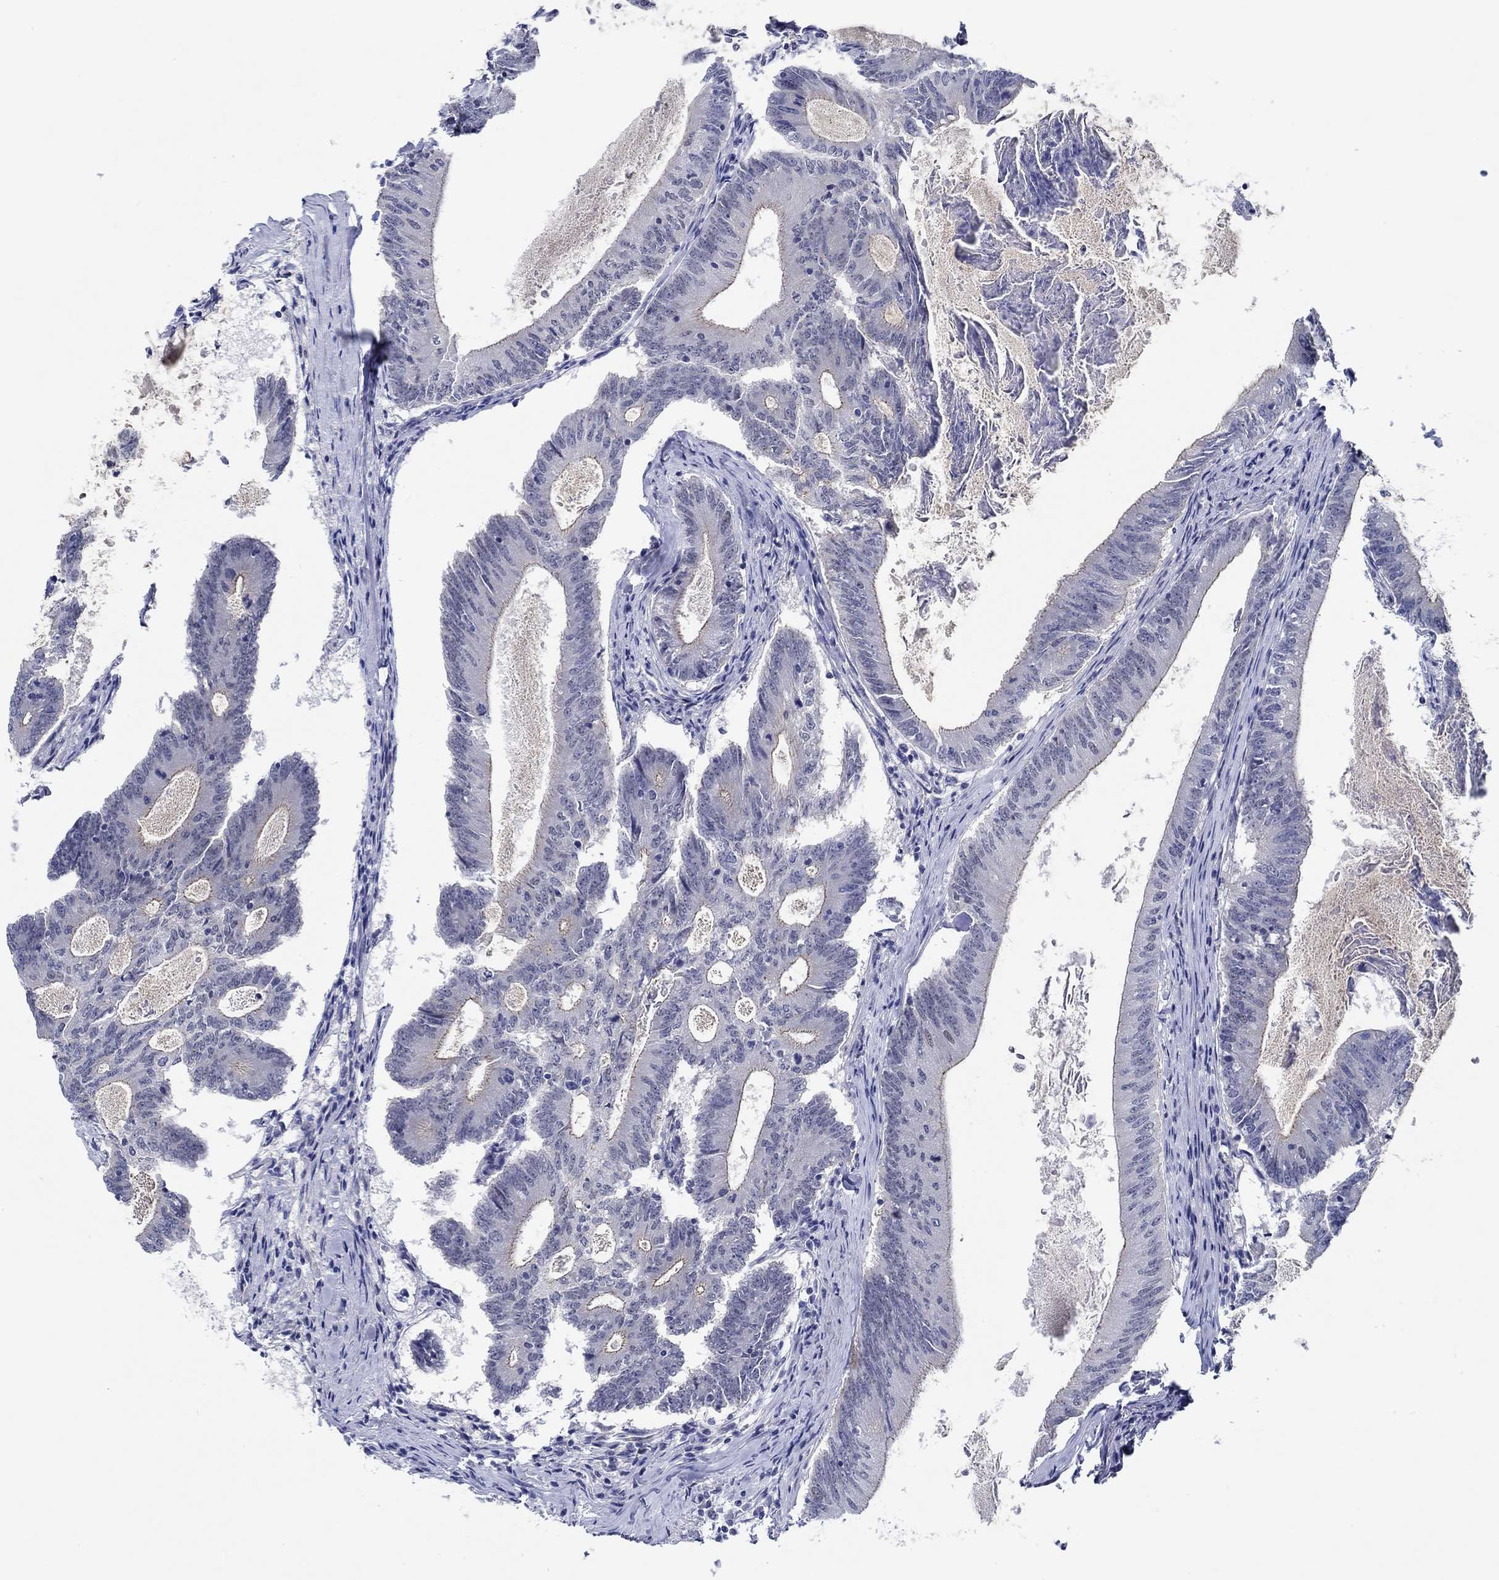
{"staining": {"intensity": "negative", "quantity": "none", "location": "none"}, "tissue": "colorectal cancer", "cell_type": "Tumor cells", "image_type": "cancer", "snomed": [{"axis": "morphology", "description": "Adenocarcinoma, NOS"}, {"axis": "topography", "description": "Colon"}], "caption": "Immunohistochemistry (IHC) image of neoplastic tissue: colorectal adenocarcinoma stained with DAB shows no significant protein expression in tumor cells.", "gene": "SLC34A1", "patient": {"sex": "female", "age": 70}}